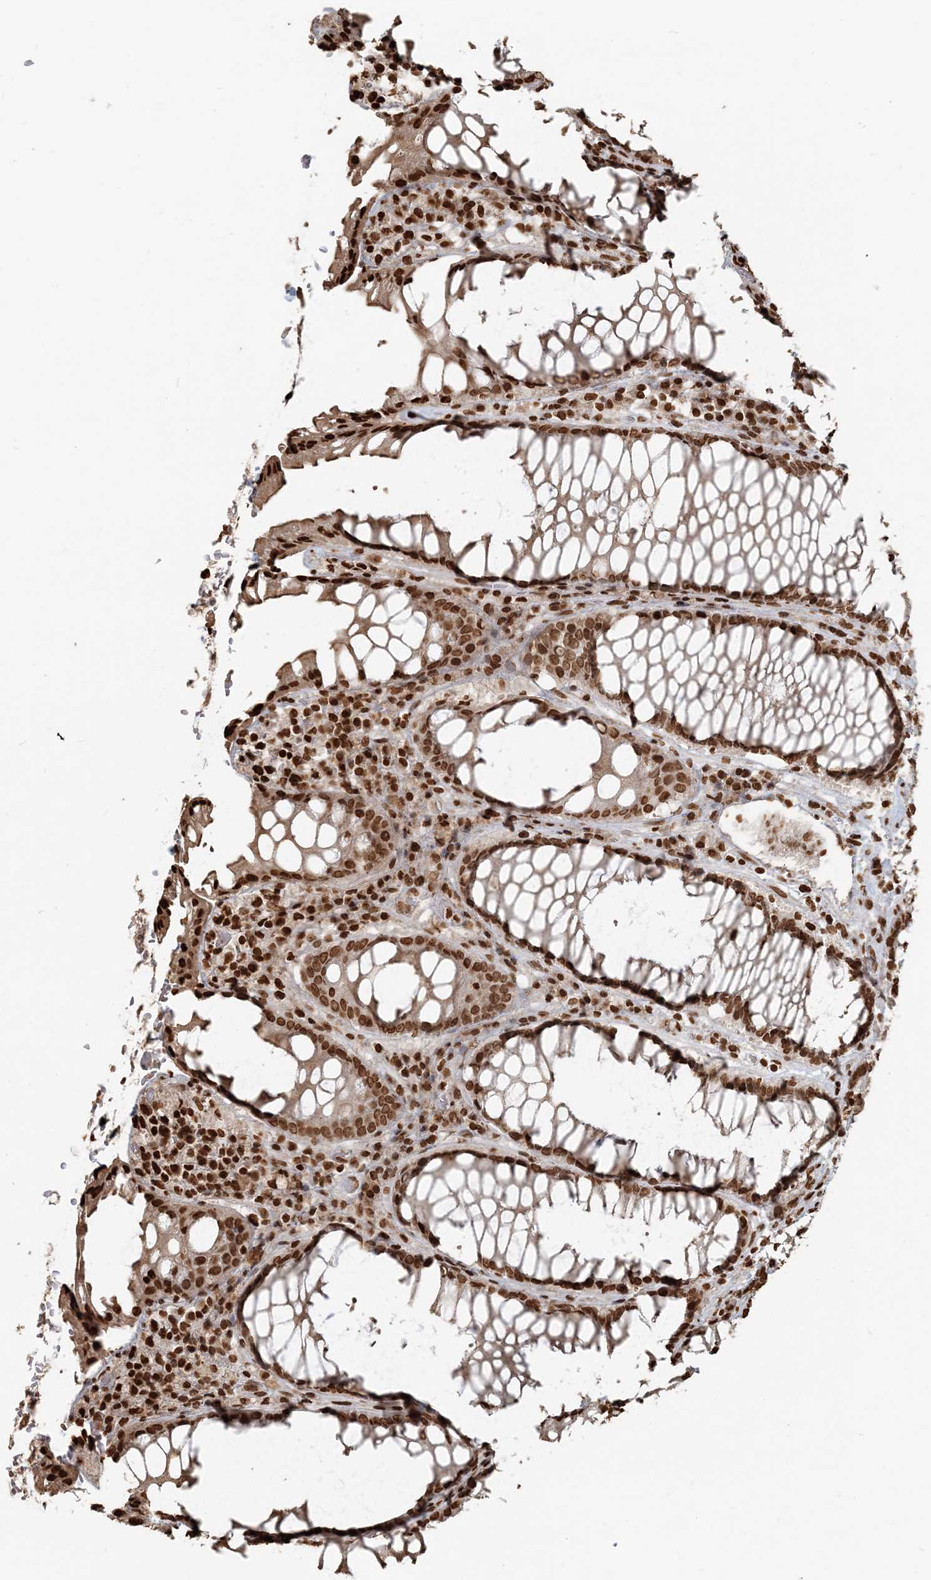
{"staining": {"intensity": "strong", "quantity": ">75%", "location": "nuclear"}, "tissue": "rectum", "cell_type": "Glandular cells", "image_type": "normal", "snomed": [{"axis": "morphology", "description": "Normal tissue, NOS"}, {"axis": "topography", "description": "Rectum"}], "caption": "Normal rectum reveals strong nuclear positivity in approximately >75% of glandular cells (Stains: DAB in brown, nuclei in blue, Microscopy: brightfield microscopy at high magnification)..", "gene": "H3", "patient": {"sex": "male", "age": 64}}